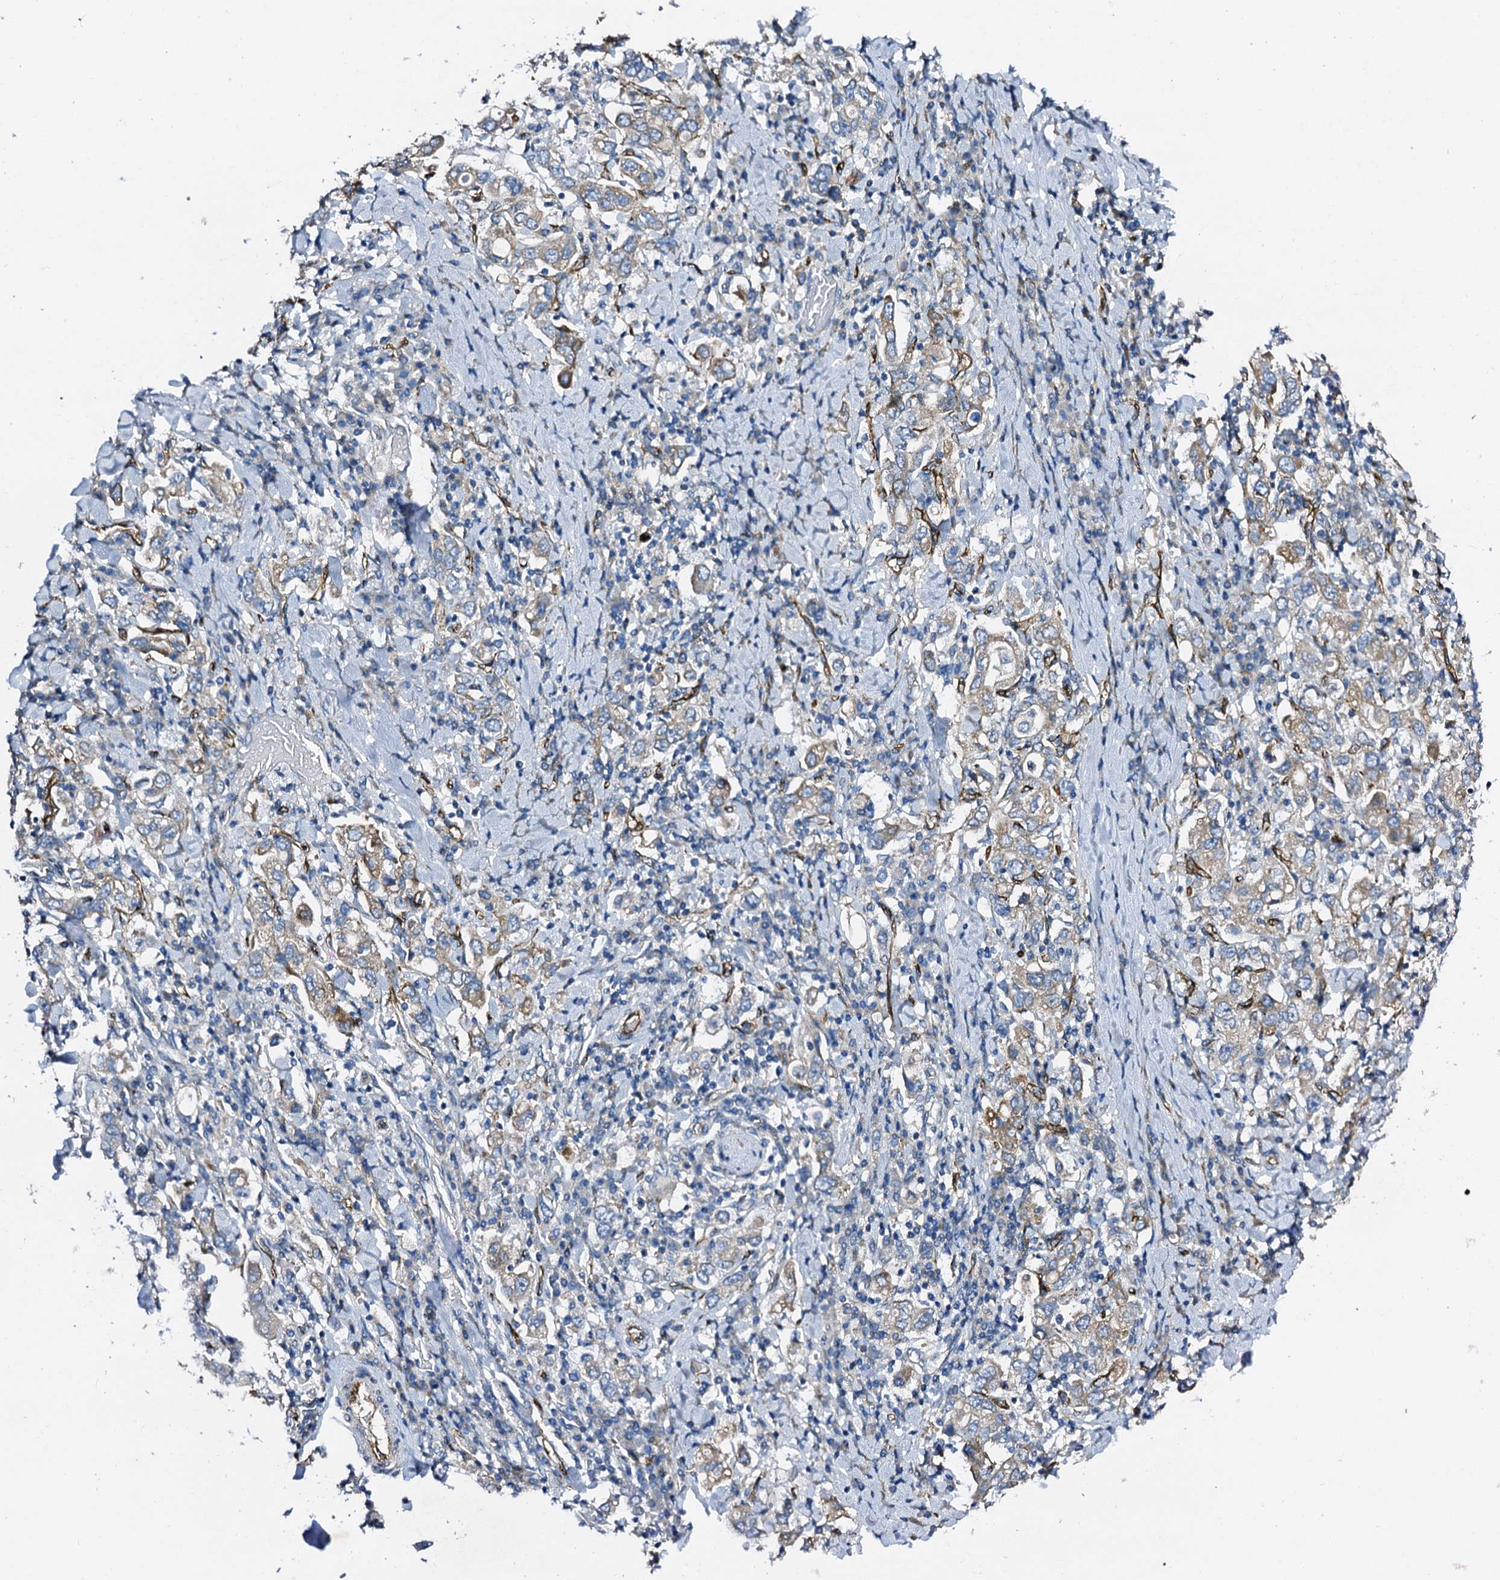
{"staining": {"intensity": "weak", "quantity": "<25%", "location": "cytoplasmic/membranous"}, "tissue": "stomach cancer", "cell_type": "Tumor cells", "image_type": "cancer", "snomed": [{"axis": "morphology", "description": "Adenocarcinoma, NOS"}, {"axis": "topography", "description": "Stomach, upper"}], "caption": "A photomicrograph of human stomach cancer (adenocarcinoma) is negative for staining in tumor cells.", "gene": "DBX1", "patient": {"sex": "male", "age": 62}}